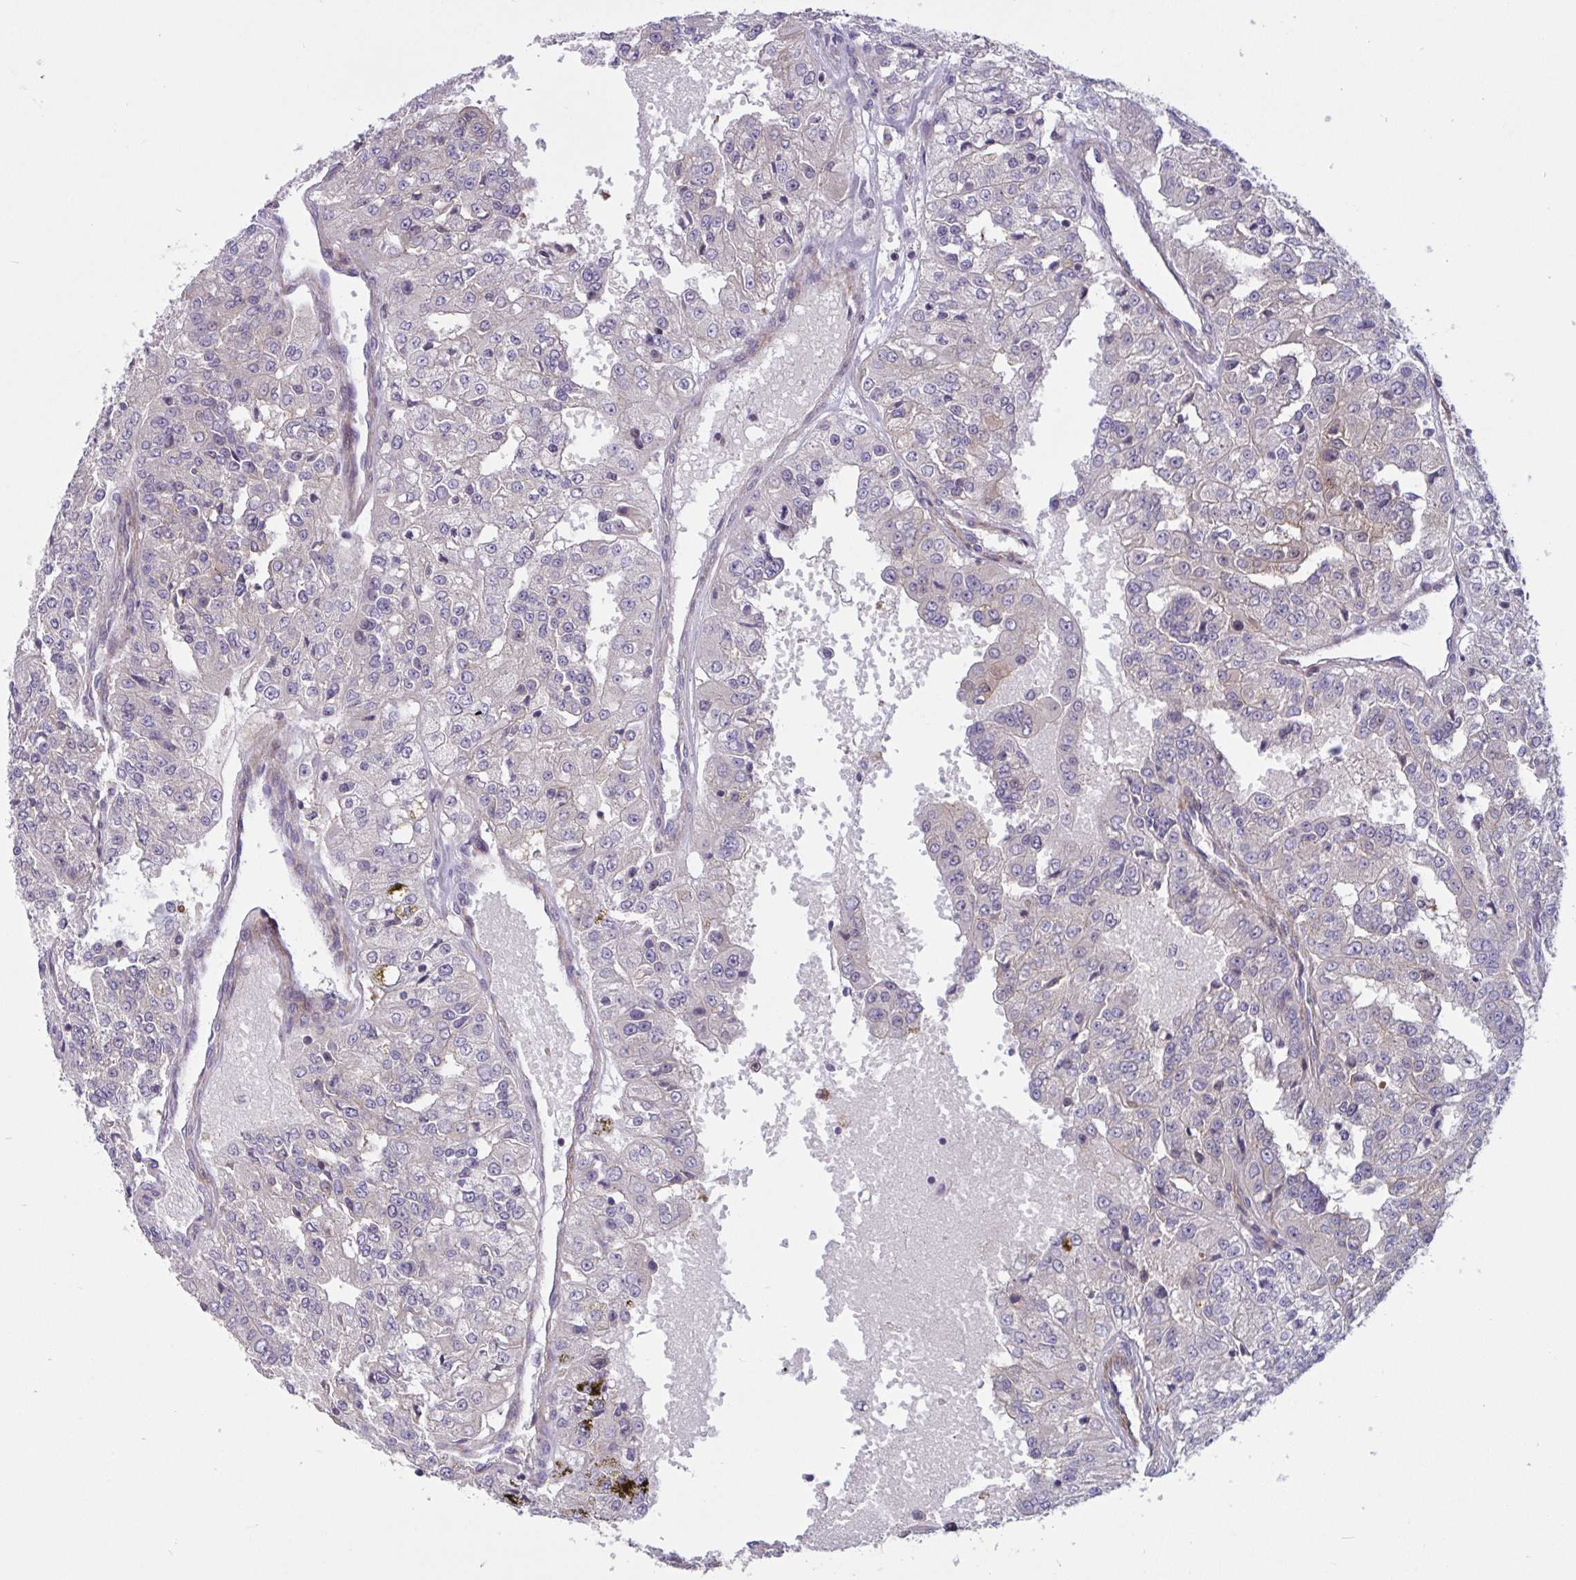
{"staining": {"intensity": "negative", "quantity": "none", "location": "none"}, "tissue": "renal cancer", "cell_type": "Tumor cells", "image_type": "cancer", "snomed": [{"axis": "morphology", "description": "Adenocarcinoma, NOS"}, {"axis": "topography", "description": "Kidney"}], "caption": "A micrograph of renal cancer stained for a protein shows no brown staining in tumor cells.", "gene": "TANK", "patient": {"sex": "female", "age": 63}}